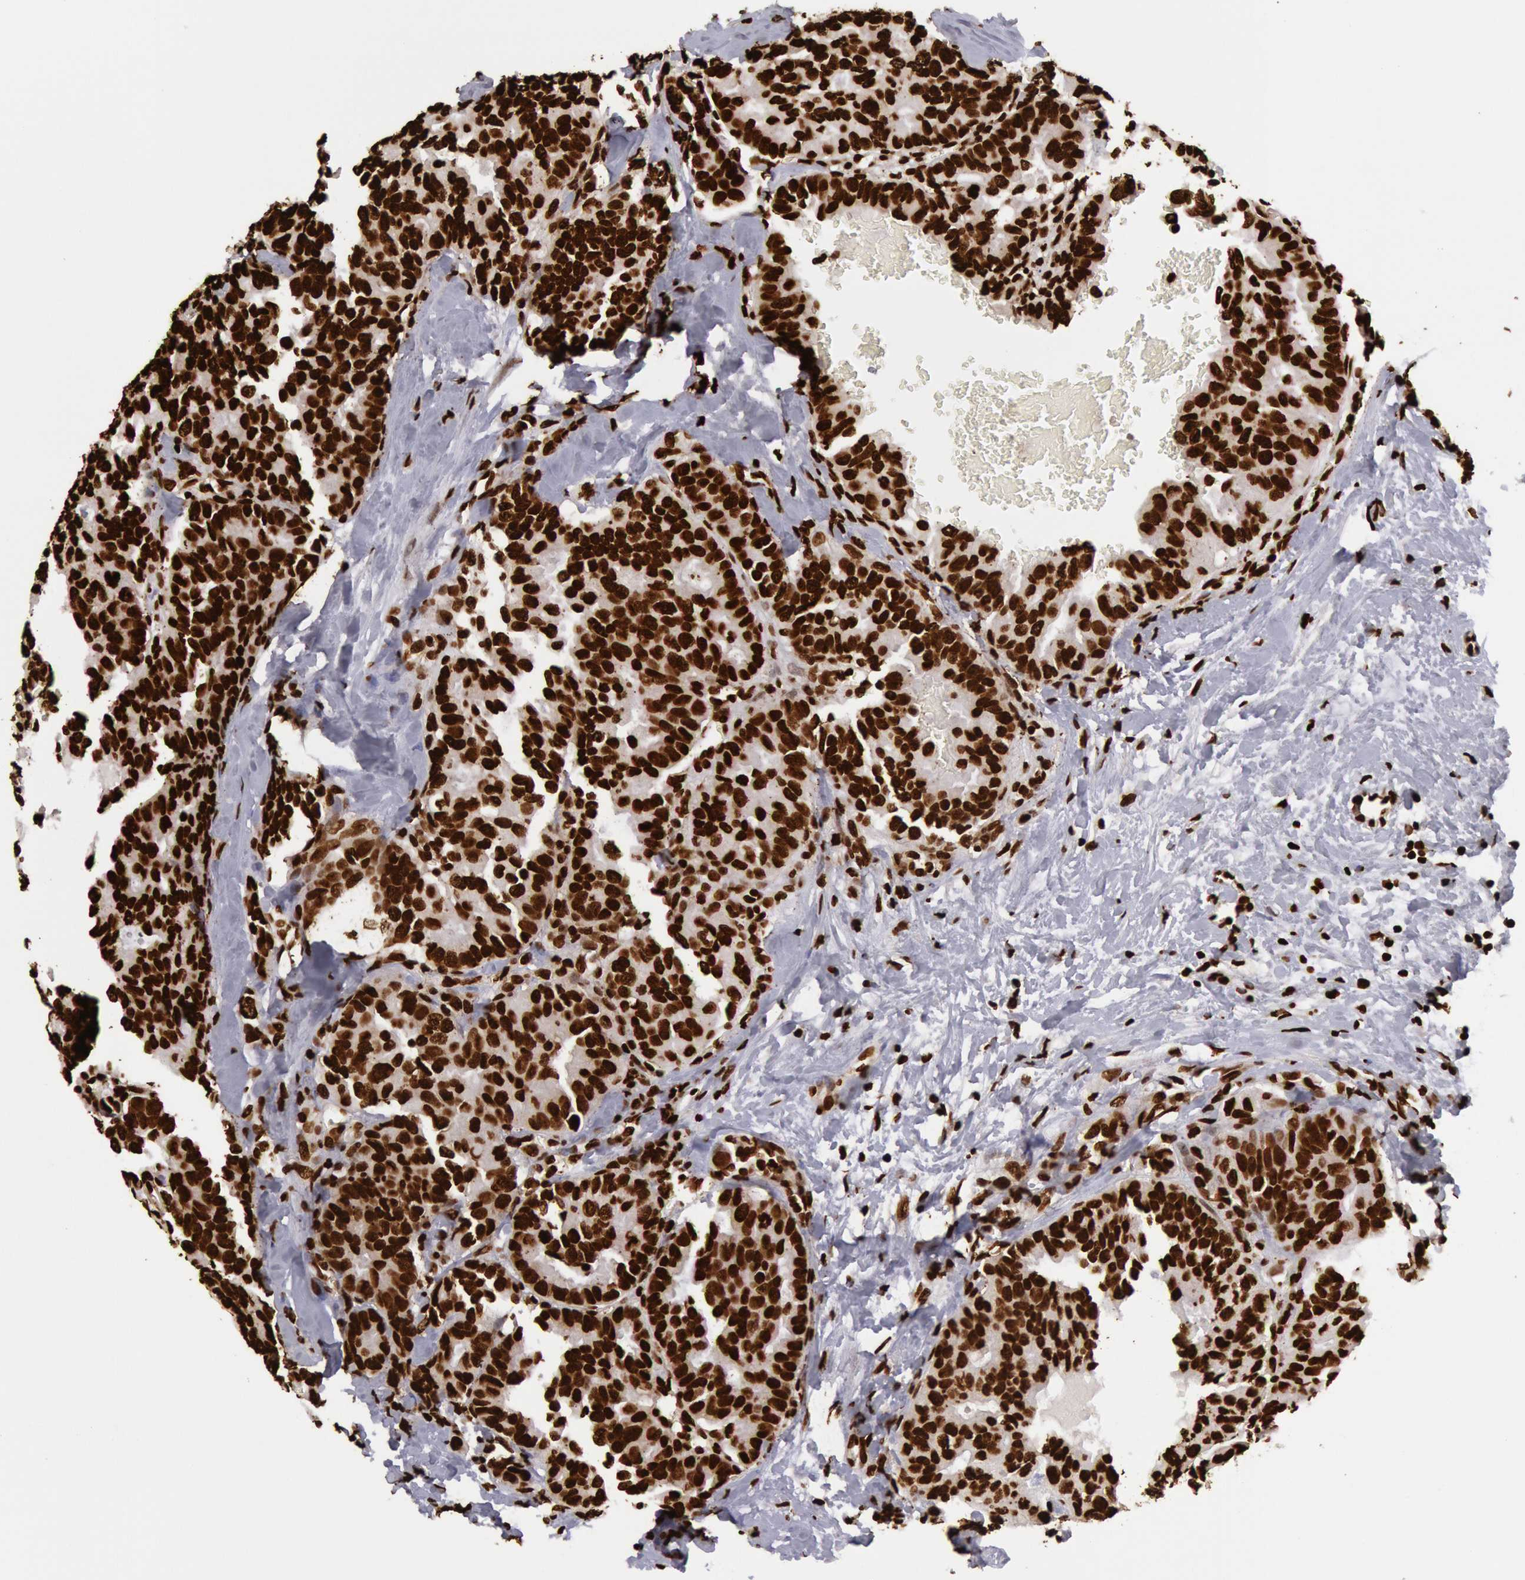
{"staining": {"intensity": "strong", "quantity": ">75%", "location": "nuclear"}, "tissue": "breast cancer", "cell_type": "Tumor cells", "image_type": "cancer", "snomed": [{"axis": "morphology", "description": "Duct carcinoma"}, {"axis": "topography", "description": "Breast"}], "caption": "Brown immunohistochemical staining in breast invasive ductal carcinoma shows strong nuclear positivity in approximately >75% of tumor cells. The protein of interest is stained brown, and the nuclei are stained in blue (DAB (3,3'-diaminobenzidine) IHC with brightfield microscopy, high magnification).", "gene": "H3-4", "patient": {"sex": "female", "age": 69}}